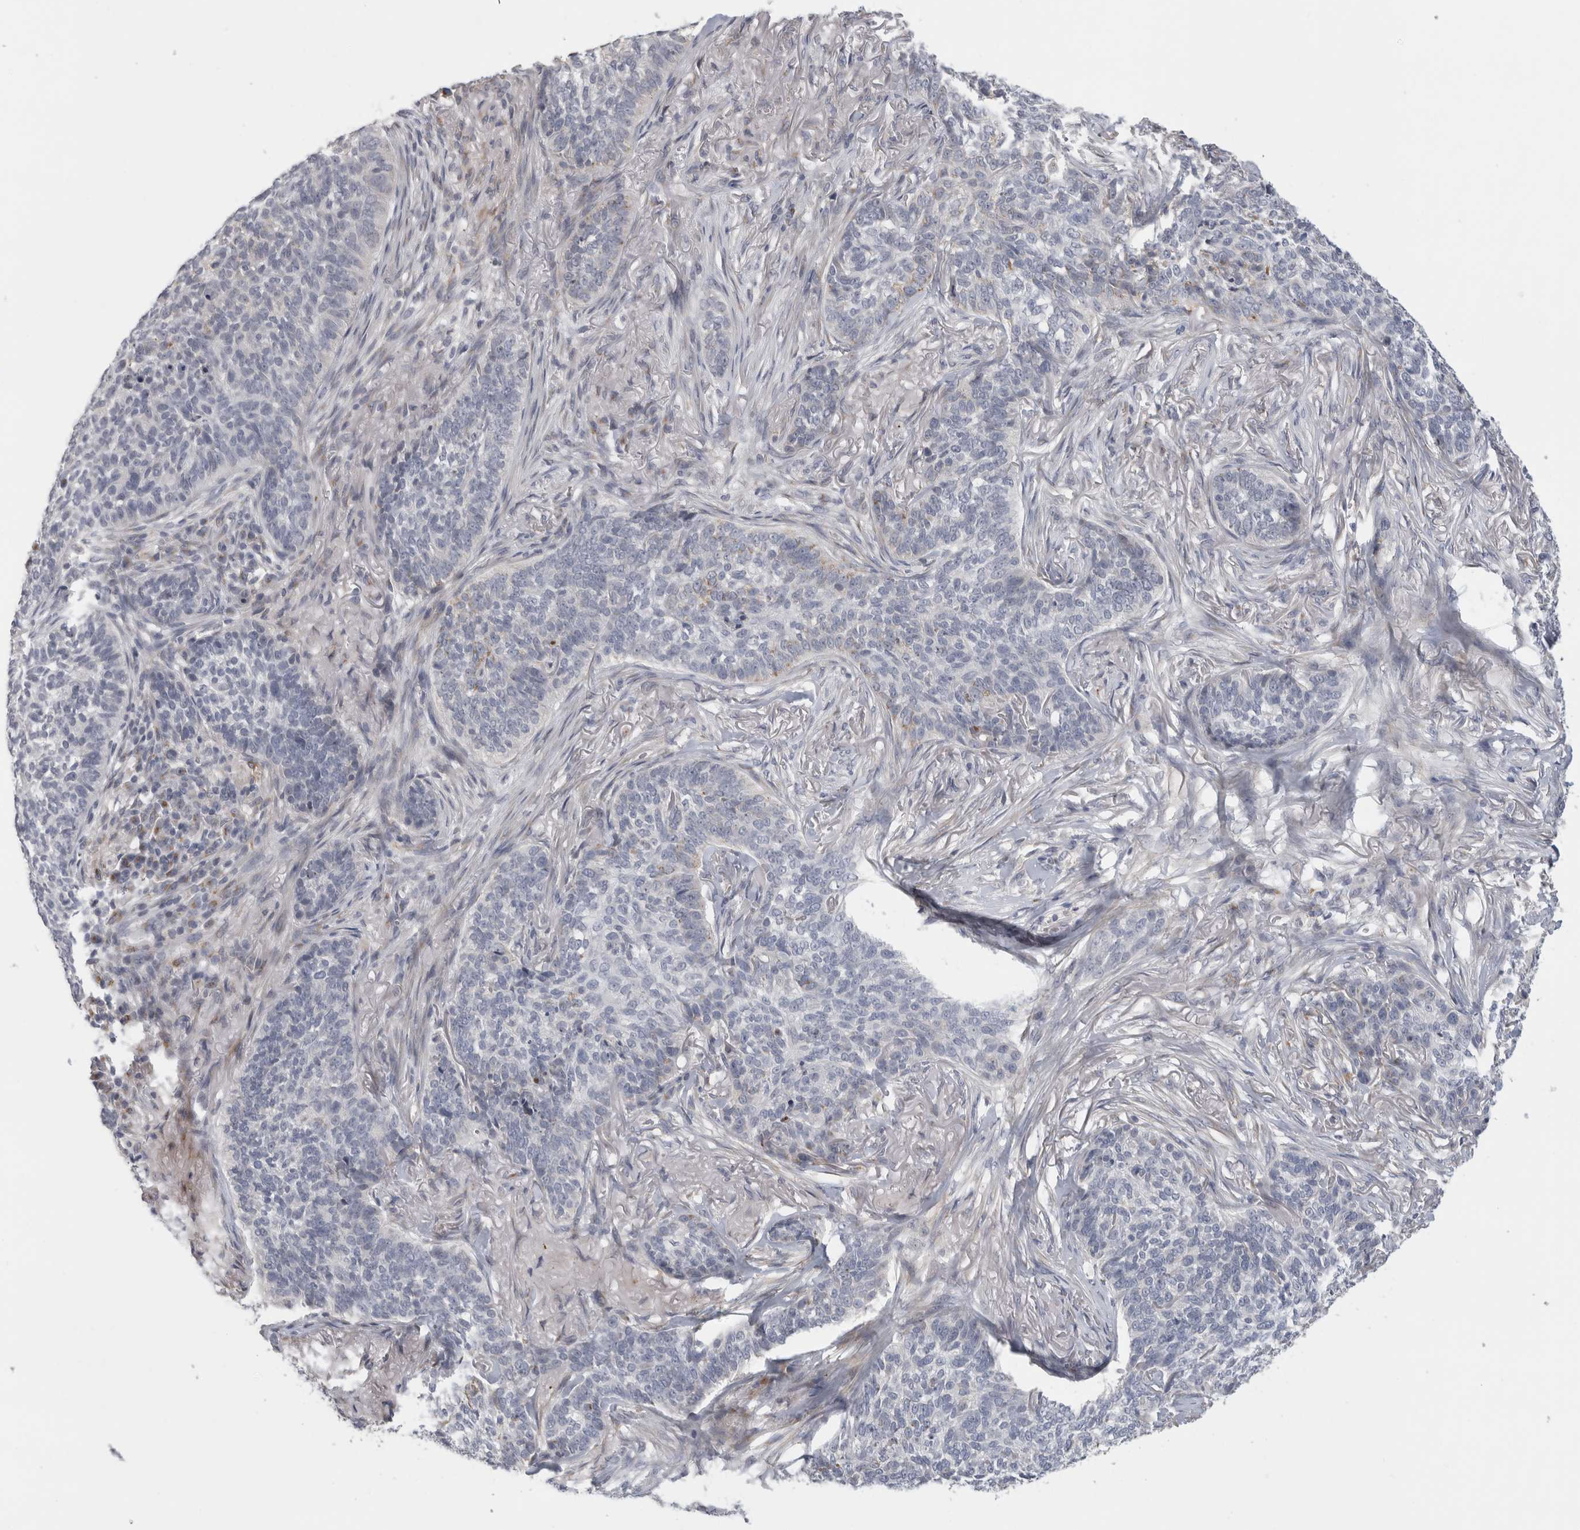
{"staining": {"intensity": "negative", "quantity": "none", "location": "none"}, "tissue": "skin cancer", "cell_type": "Tumor cells", "image_type": "cancer", "snomed": [{"axis": "morphology", "description": "Basal cell carcinoma"}, {"axis": "topography", "description": "Skin"}], "caption": "A histopathology image of human skin cancer is negative for staining in tumor cells.", "gene": "MGAT1", "patient": {"sex": "male", "age": 85}}